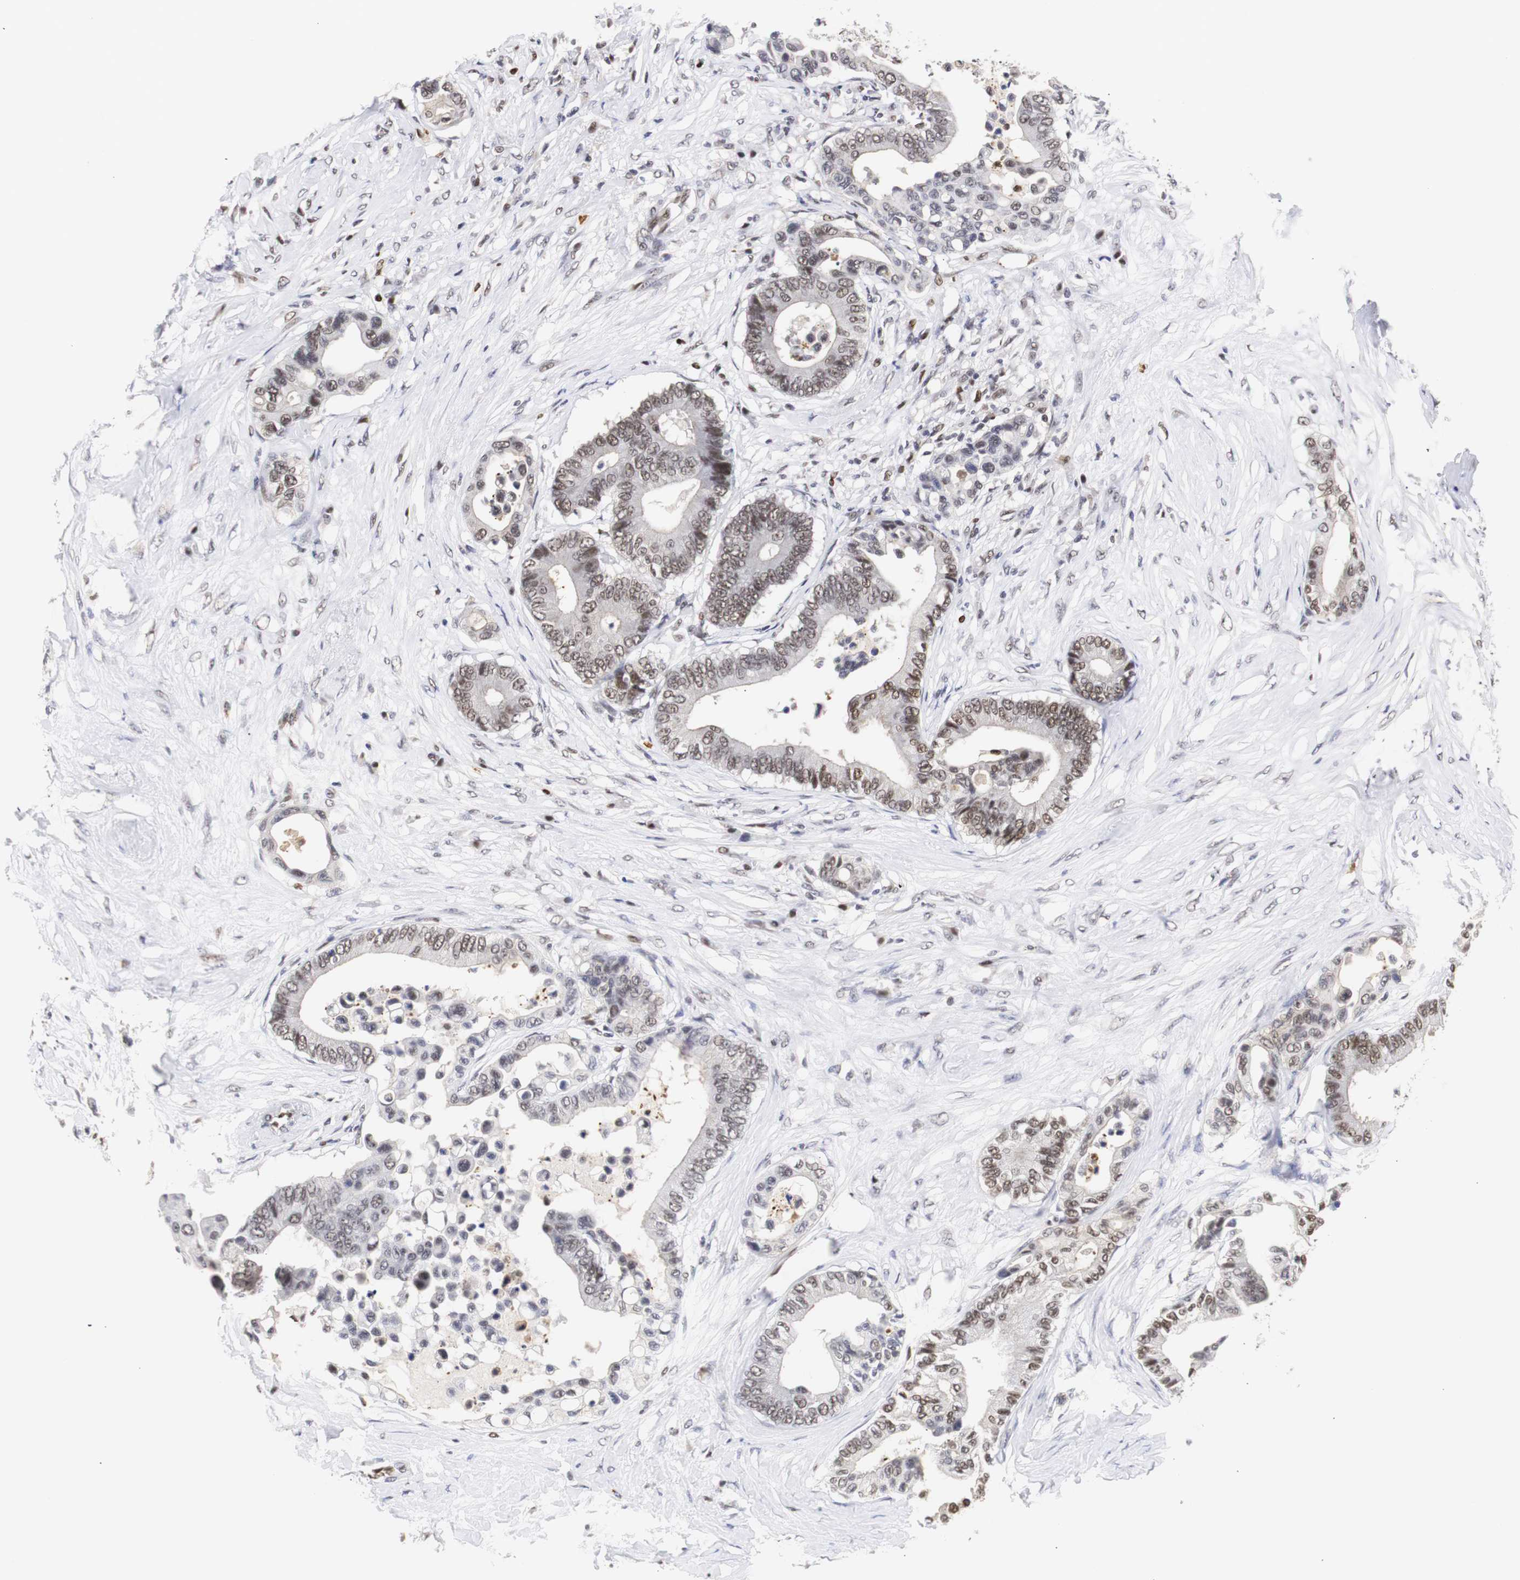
{"staining": {"intensity": "moderate", "quantity": "25%-75%", "location": "nuclear"}, "tissue": "colorectal cancer", "cell_type": "Tumor cells", "image_type": "cancer", "snomed": [{"axis": "morphology", "description": "Normal tissue, NOS"}, {"axis": "morphology", "description": "Adenocarcinoma, NOS"}, {"axis": "topography", "description": "Colon"}], "caption": "DAB (3,3'-diaminobenzidine) immunohistochemical staining of human colorectal adenocarcinoma displays moderate nuclear protein positivity in approximately 25%-75% of tumor cells.", "gene": "ZFC3H1", "patient": {"sex": "male", "age": 82}}